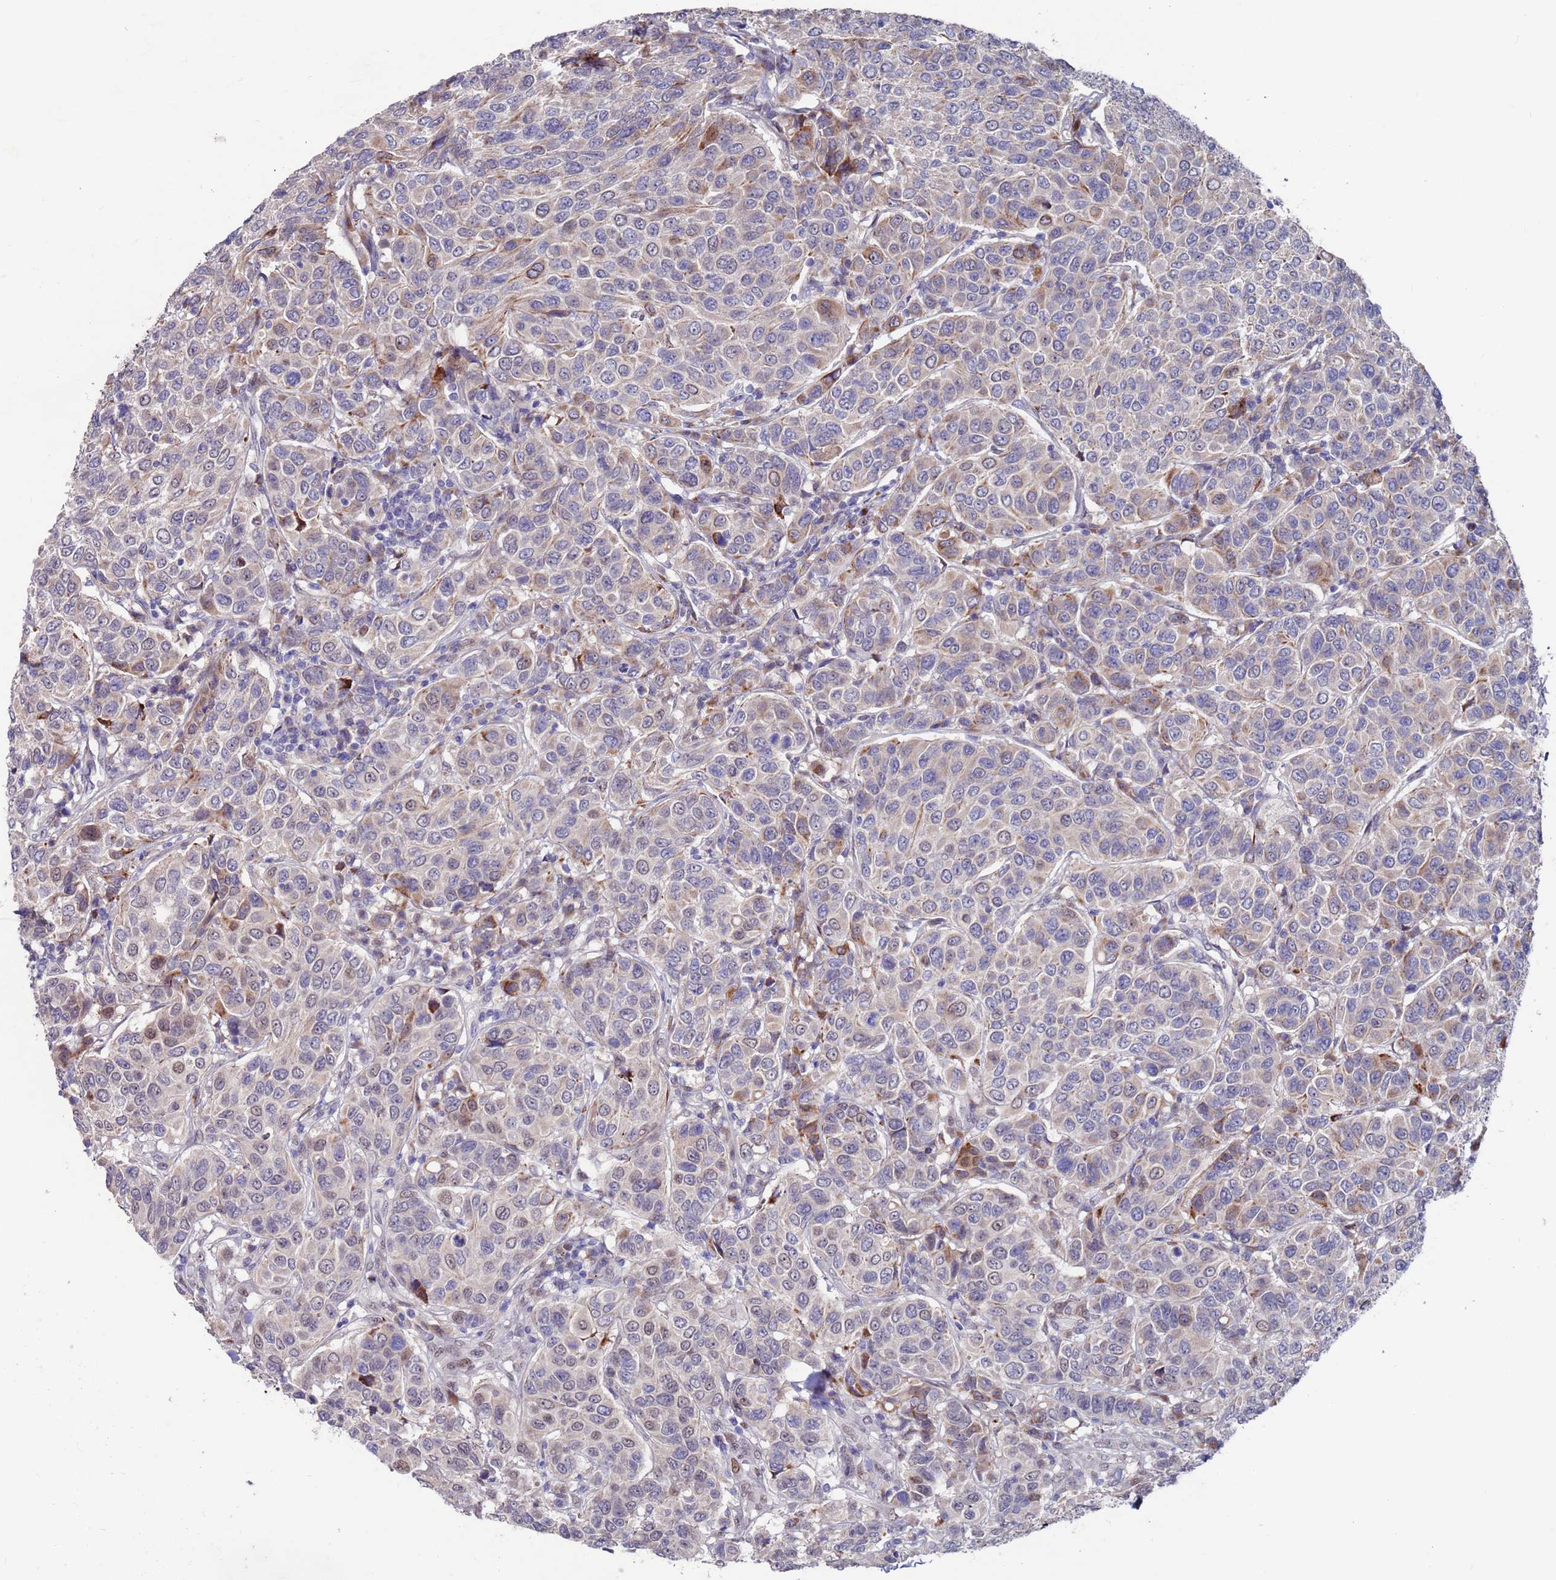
{"staining": {"intensity": "weak", "quantity": "<25%", "location": "cytoplasmic/membranous"}, "tissue": "breast cancer", "cell_type": "Tumor cells", "image_type": "cancer", "snomed": [{"axis": "morphology", "description": "Duct carcinoma"}, {"axis": "topography", "description": "Breast"}], "caption": "A high-resolution image shows immunohistochemistry (IHC) staining of breast intraductal carcinoma, which shows no significant staining in tumor cells. The staining is performed using DAB brown chromogen with nuclei counter-stained in using hematoxylin.", "gene": "FBXO27", "patient": {"sex": "female", "age": 55}}